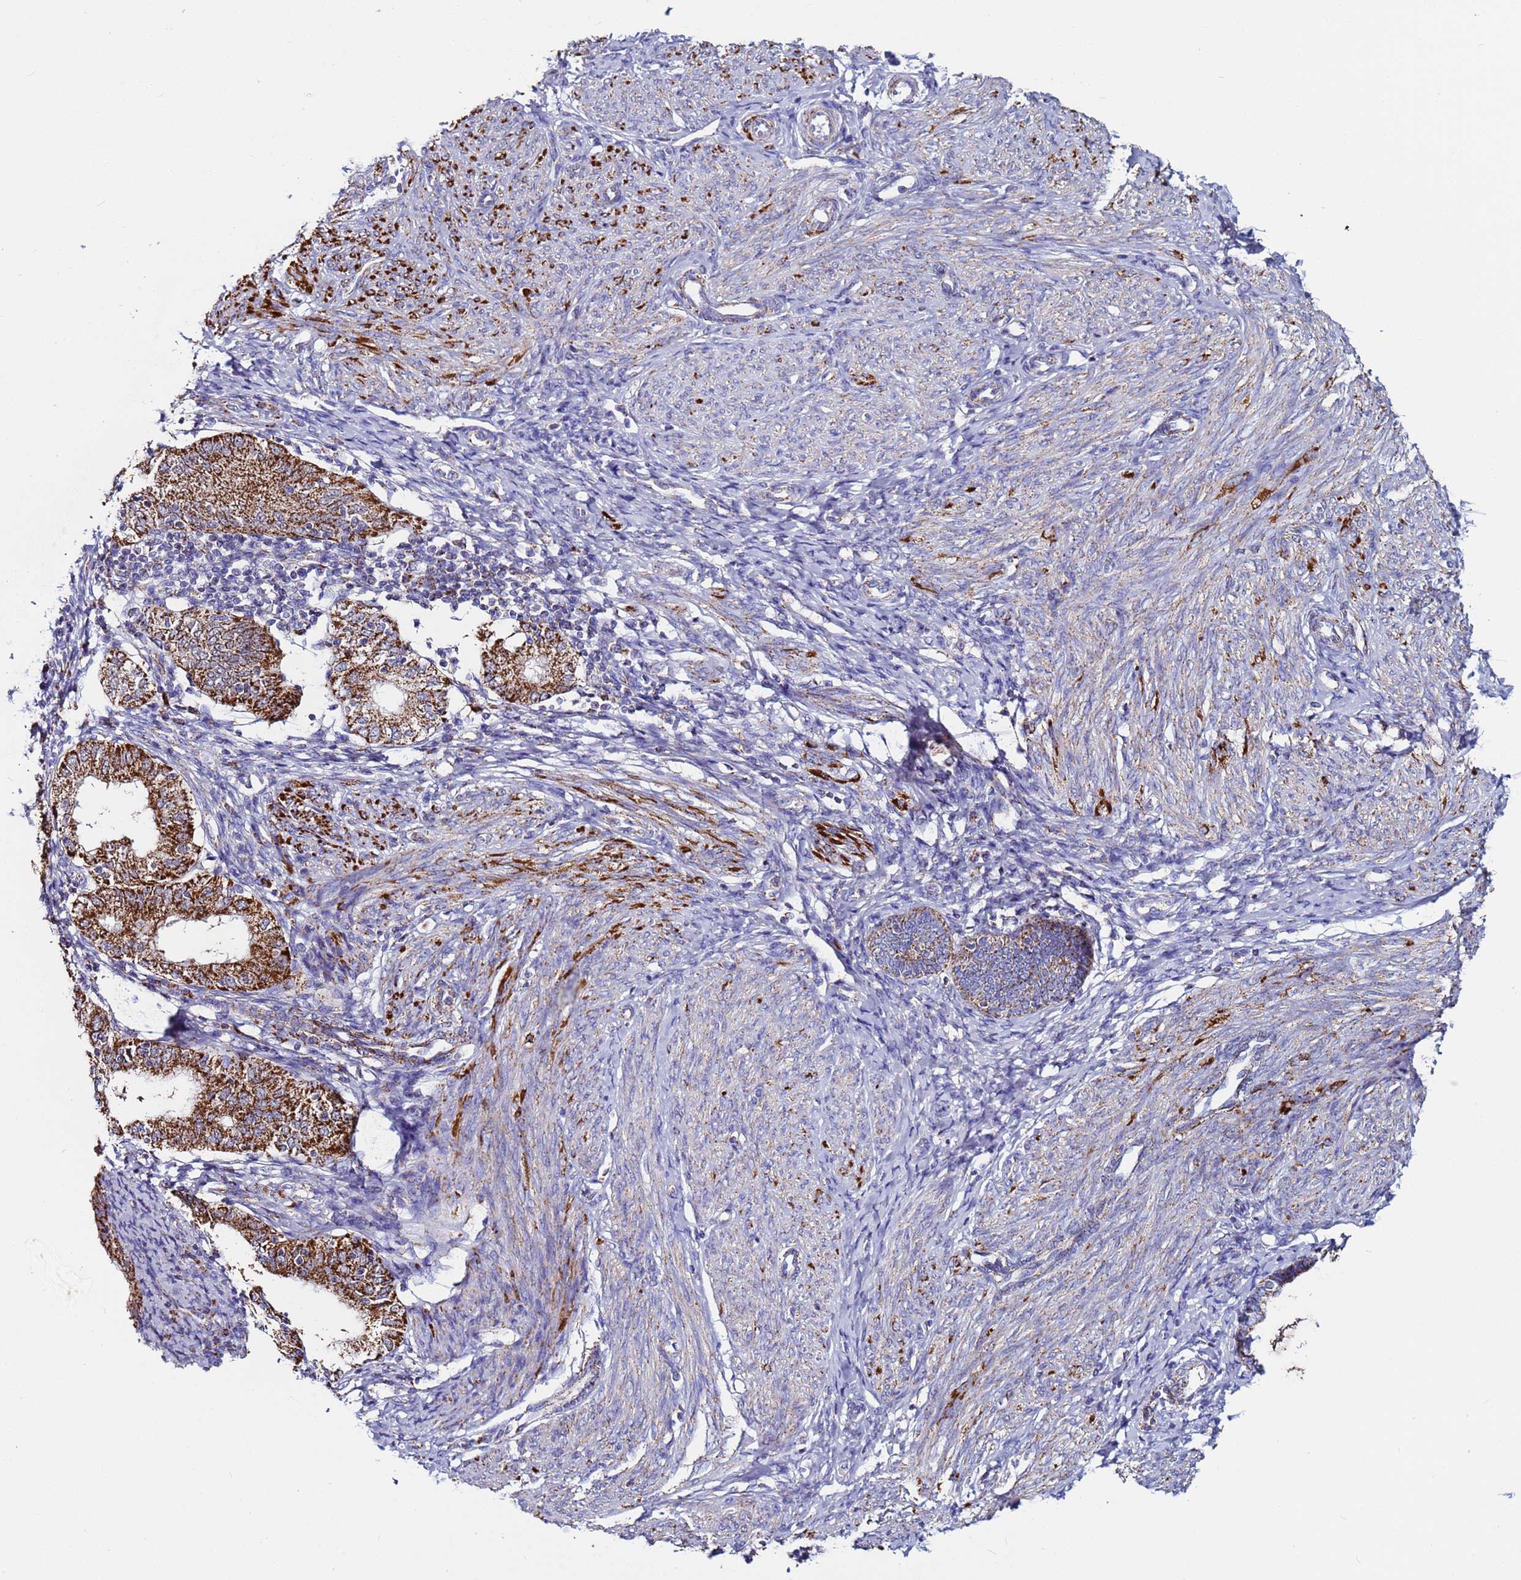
{"staining": {"intensity": "negative", "quantity": "none", "location": "none"}, "tissue": "endometrium", "cell_type": "Cells in endometrial stroma", "image_type": "normal", "snomed": [{"axis": "morphology", "description": "Normal tissue, NOS"}, {"axis": "topography", "description": "Endometrium"}], "caption": "Immunohistochemical staining of benign human endometrium reveals no significant expression in cells in endometrial stroma. (Immunohistochemistry (ihc), brightfield microscopy, high magnification).", "gene": "ZBTB39", "patient": {"sex": "female", "age": 72}}